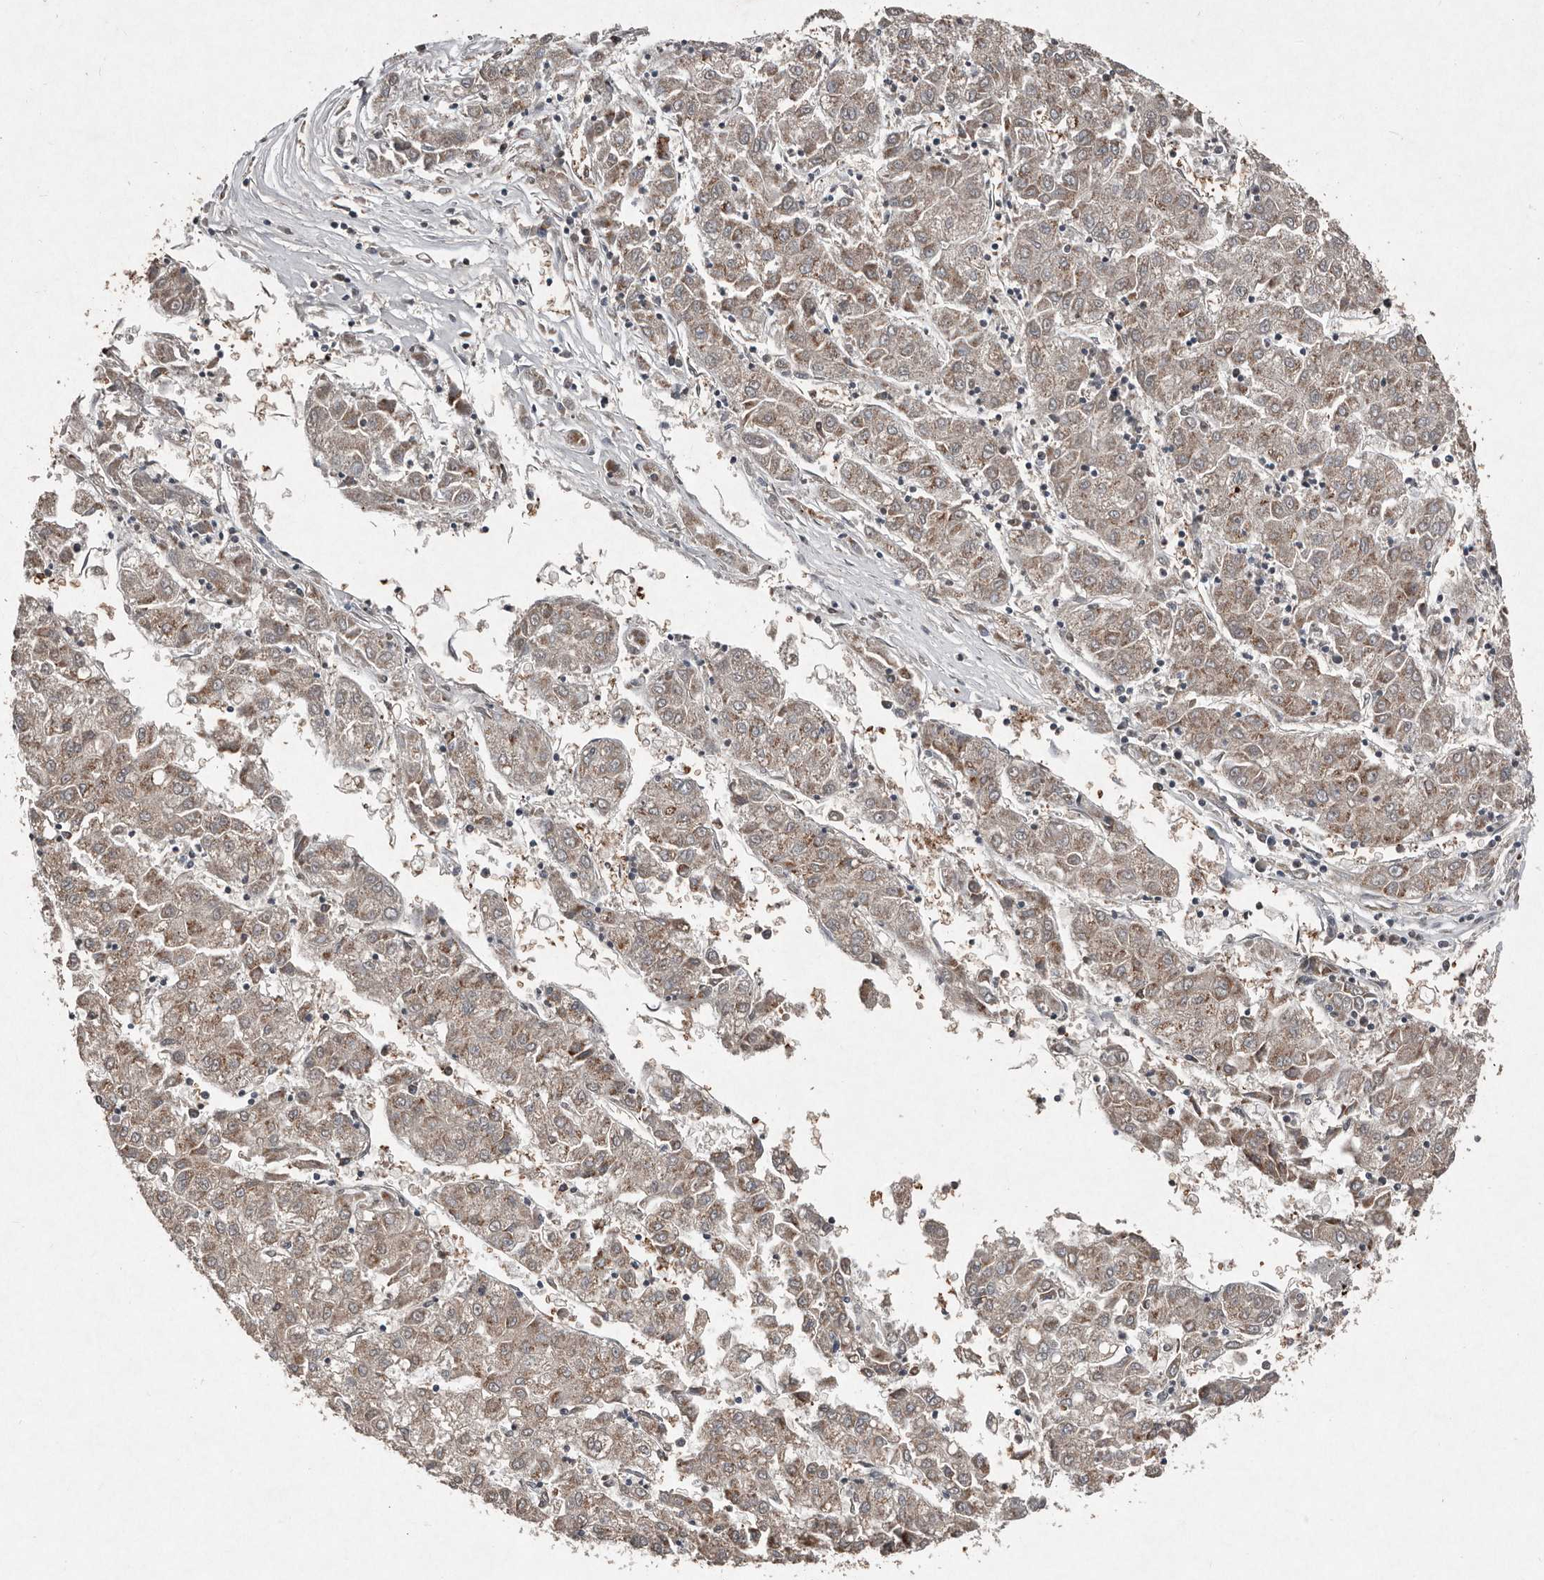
{"staining": {"intensity": "moderate", "quantity": "25%-75%", "location": "cytoplasmic/membranous"}, "tissue": "liver cancer", "cell_type": "Tumor cells", "image_type": "cancer", "snomed": [{"axis": "morphology", "description": "Carcinoma, Hepatocellular, NOS"}, {"axis": "topography", "description": "Liver"}], "caption": "IHC of liver cancer shows medium levels of moderate cytoplasmic/membranous staining in about 25%-75% of tumor cells.", "gene": "DIP2C", "patient": {"sex": "male", "age": 72}}